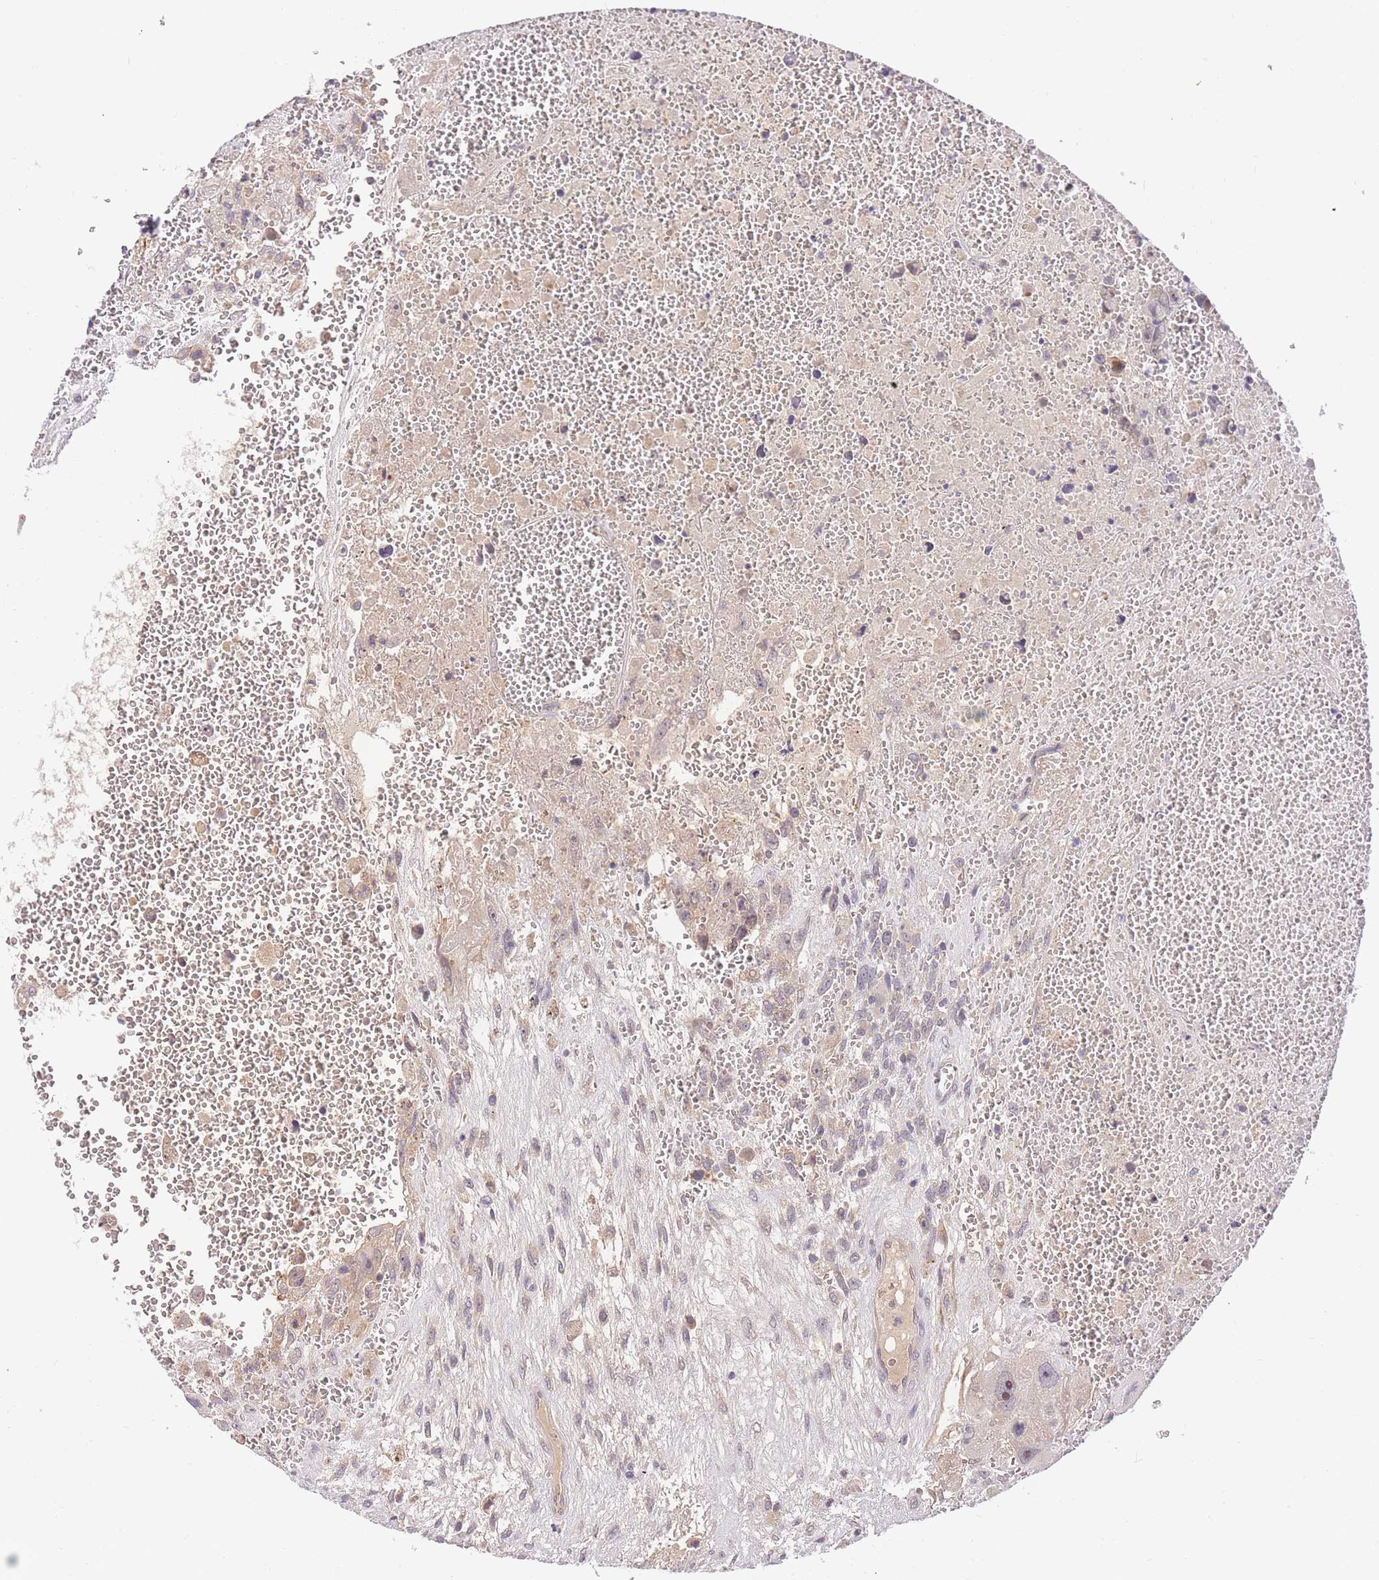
{"staining": {"intensity": "moderate", "quantity": "<25%", "location": "nuclear"}, "tissue": "testis cancer", "cell_type": "Tumor cells", "image_type": "cancer", "snomed": [{"axis": "morphology", "description": "Carcinoma, Embryonal, NOS"}, {"axis": "topography", "description": "Testis"}], "caption": "Human testis embryonal carcinoma stained with a brown dye shows moderate nuclear positive staining in about <25% of tumor cells.", "gene": "ZNF577", "patient": {"sex": "male", "age": 28}}